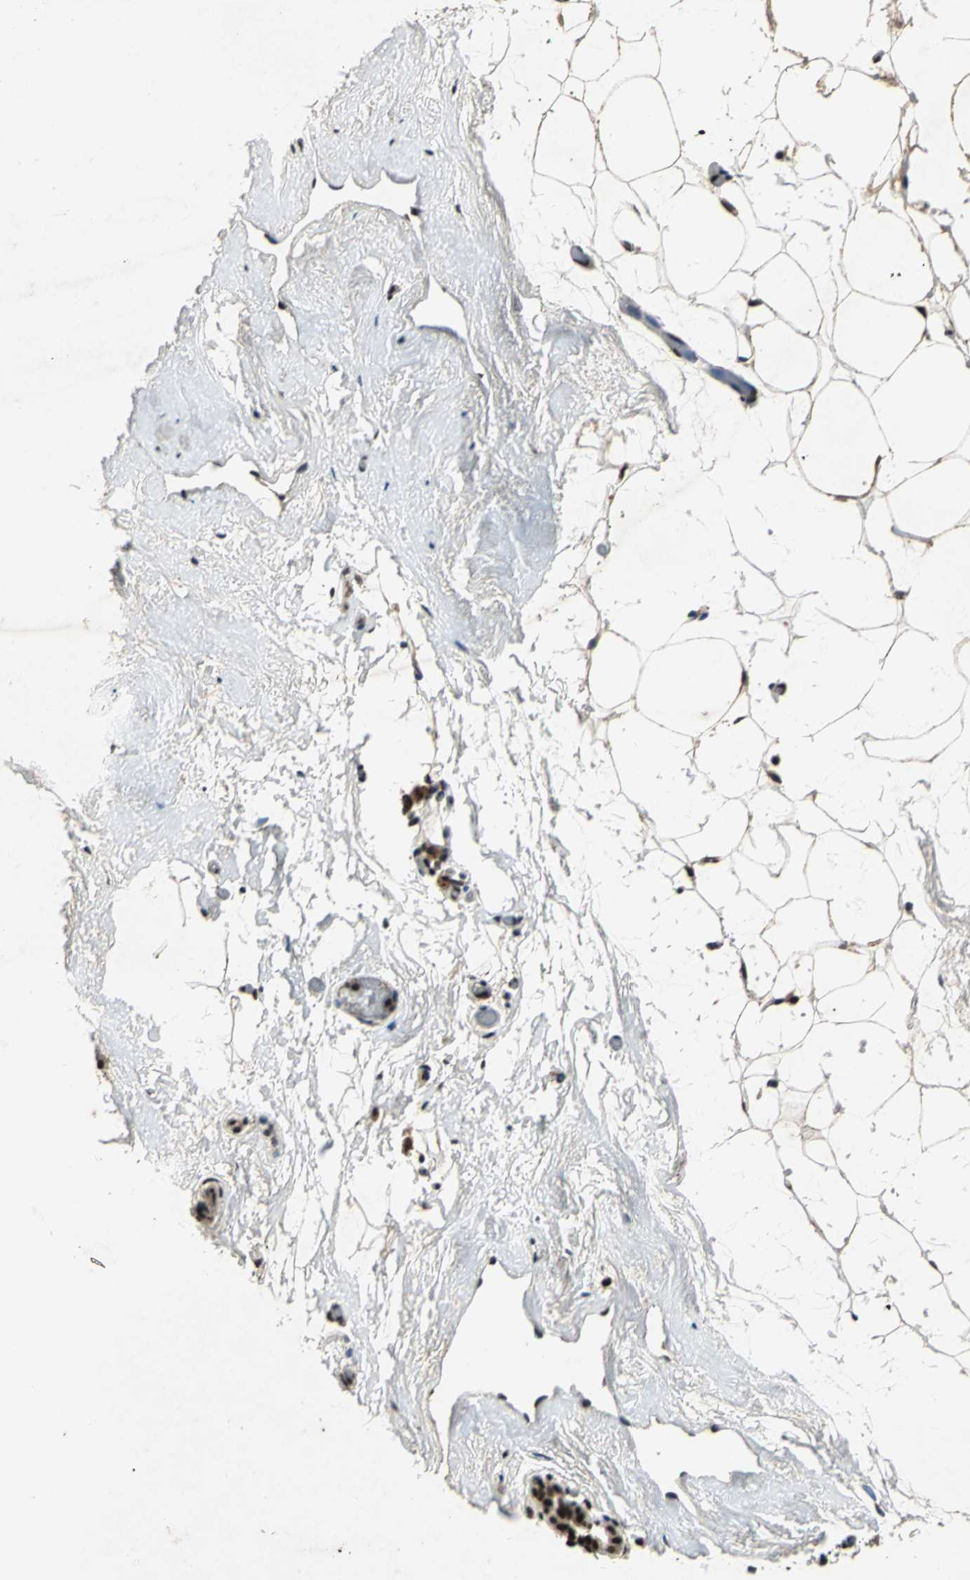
{"staining": {"intensity": "moderate", "quantity": ">75%", "location": "cytoplasmic/membranous,nuclear"}, "tissue": "breast", "cell_type": "Adipocytes", "image_type": "normal", "snomed": [{"axis": "morphology", "description": "Normal tissue, NOS"}, {"axis": "topography", "description": "Breast"}], "caption": "IHC photomicrograph of unremarkable breast: breast stained using immunohistochemistry exhibits medium levels of moderate protein expression localized specifically in the cytoplasmic/membranous,nuclear of adipocytes, appearing as a cytoplasmic/membranous,nuclear brown color.", "gene": "MTA2", "patient": {"sex": "female", "age": 75}}